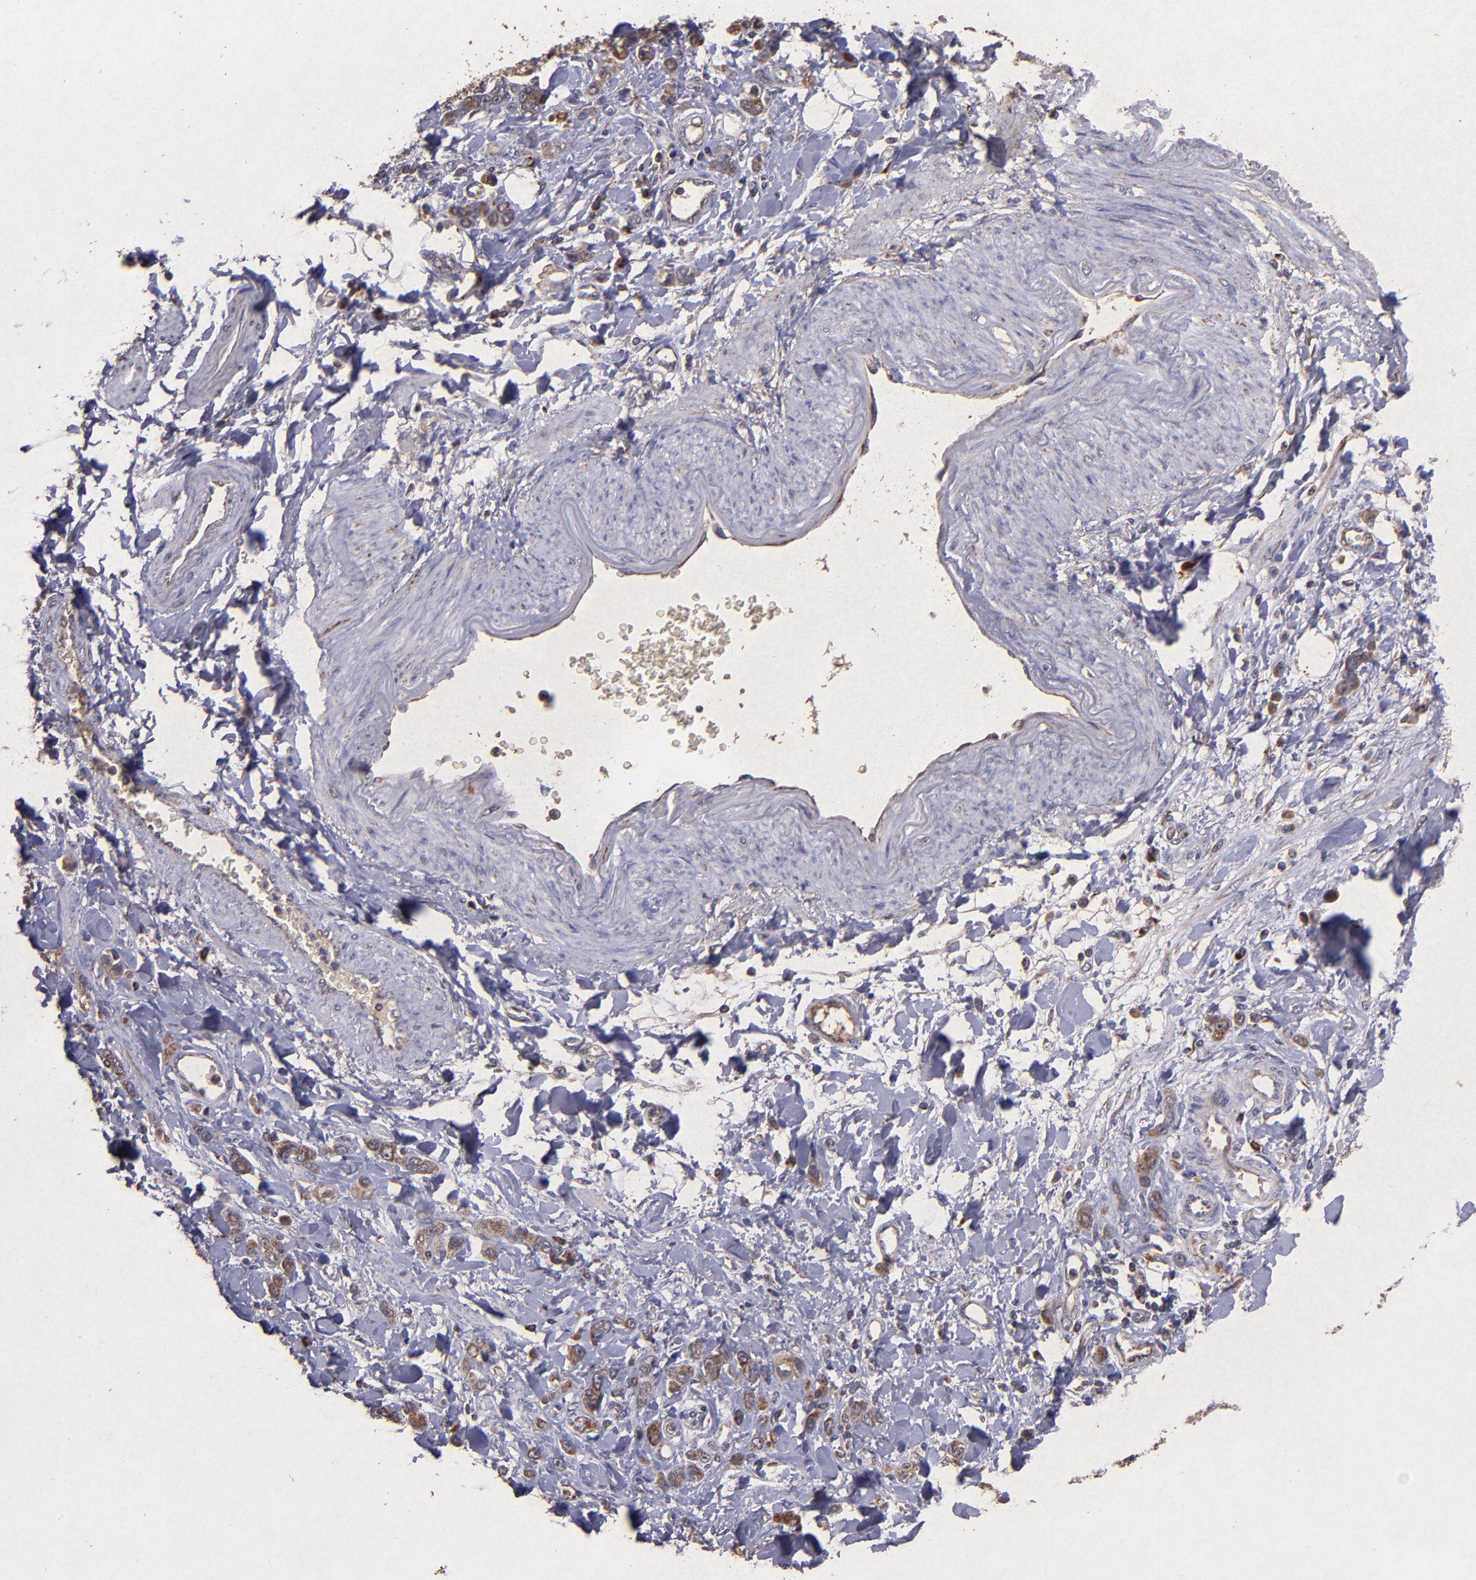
{"staining": {"intensity": "weak", "quantity": ">75%", "location": "cytoplasmic/membranous"}, "tissue": "stomach cancer", "cell_type": "Tumor cells", "image_type": "cancer", "snomed": [{"axis": "morphology", "description": "Normal tissue, NOS"}, {"axis": "morphology", "description": "Adenocarcinoma, NOS"}, {"axis": "topography", "description": "Stomach"}], "caption": "Brown immunohistochemical staining in human adenocarcinoma (stomach) displays weak cytoplasmic/membranous staining in approximately >75% of tumor cells. The protein of interest is shown in brown color, while the nuclei are stained blue.", "gene": "TIMM9", "patient": {"sex": "male", "age": 82}}